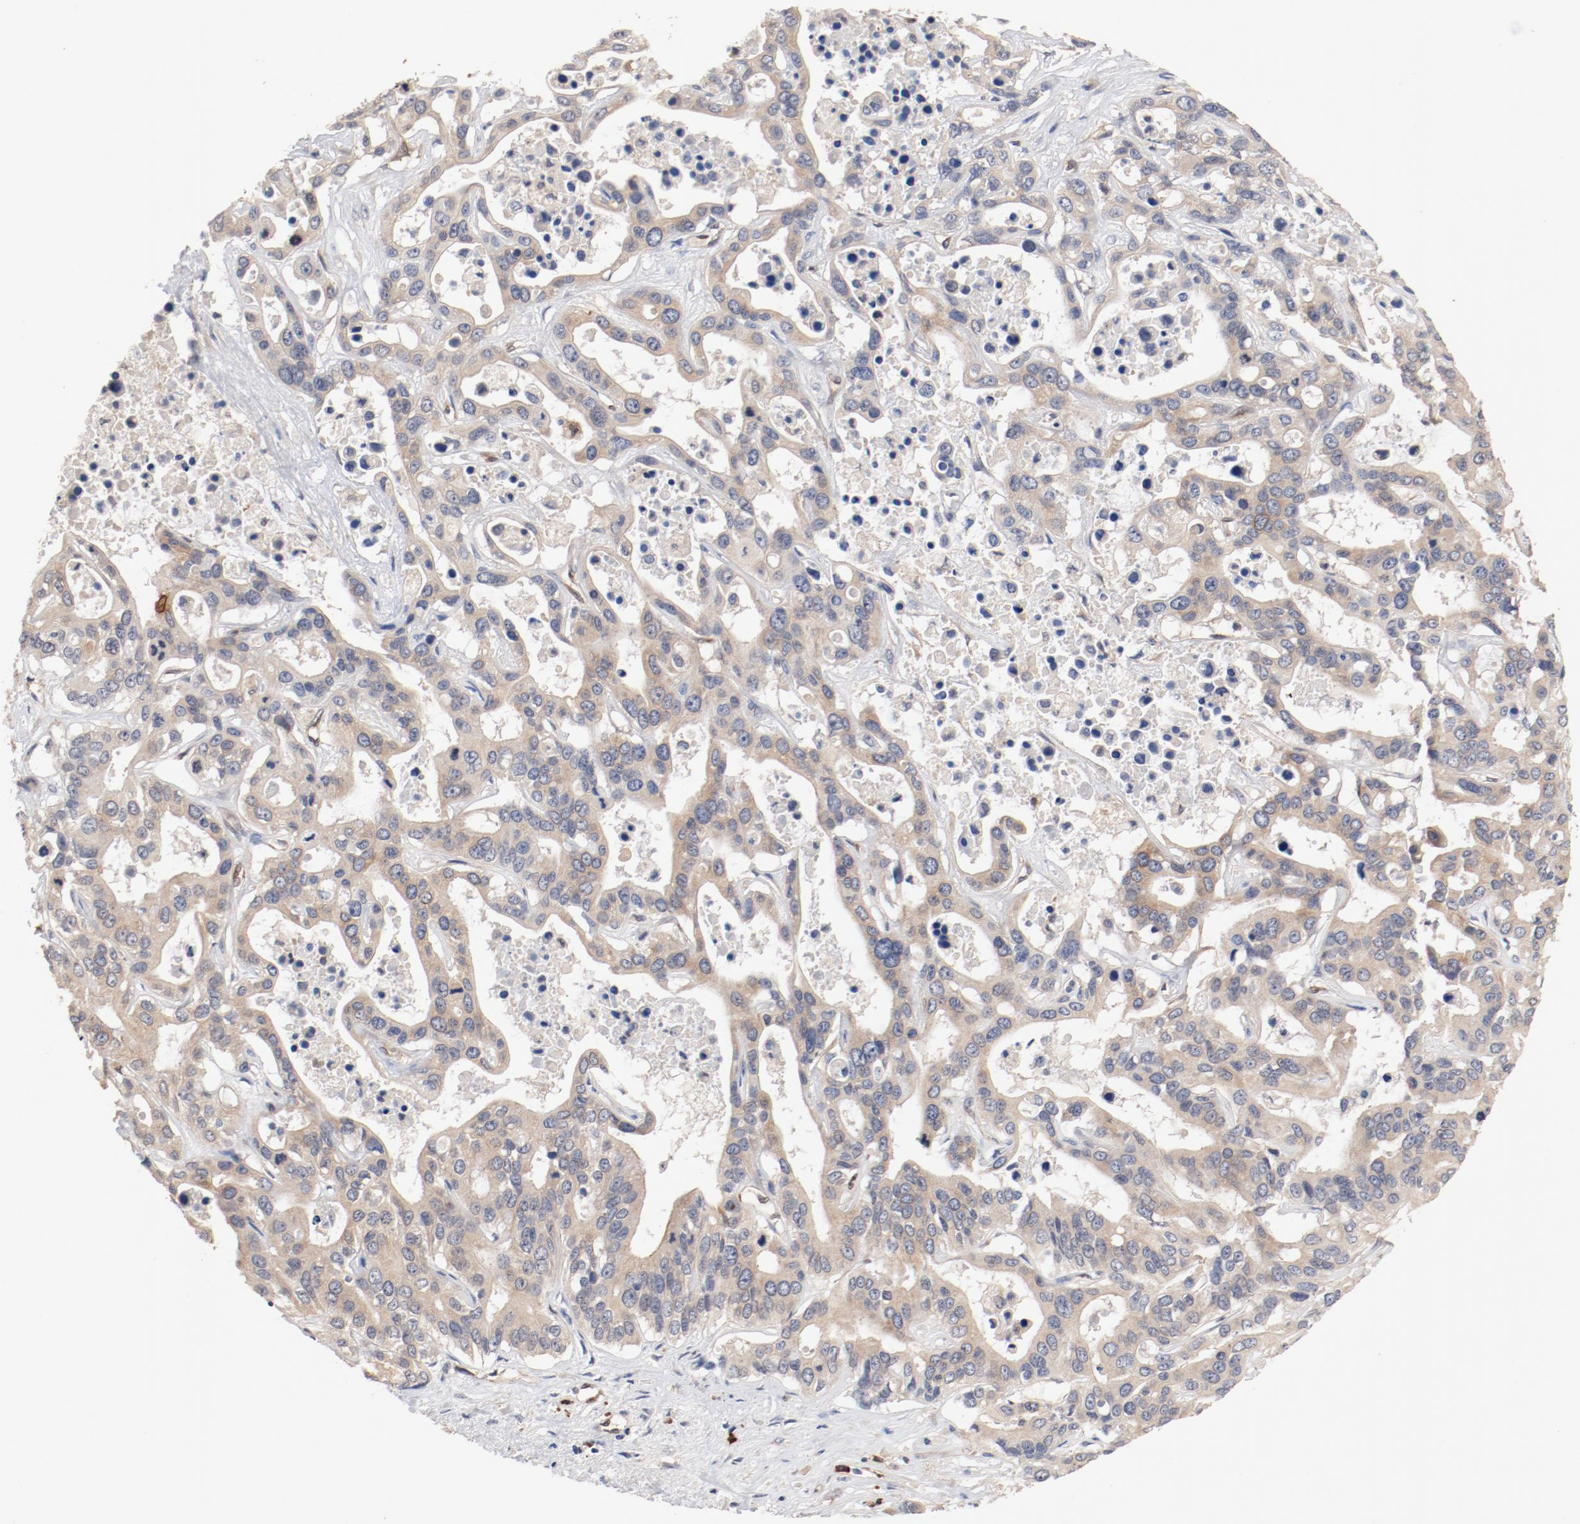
{"staining": {"intensity": "weak", "quantity": ">75%", "location": "cytoplasmic/membranous"}, "tissue": "liver cancer", "cell_type": "Tumor cells", "image_type": "cancer", "snomed": [{"axis": "morphology", "description": "Cholangiocarcinoma"}, {"axis": "topography", "description": "Liver"}], "caption": "Immunohistochemistry (DAB (3,3'-diaminobenzidine)) staining of cholangiocarcinoma (liver) shows weak cytoplasmic/membranous protein expression in about >75% of tumor cells.", "gene": "UBE2J1", "patient": {"sex": "female", "age": 65}}